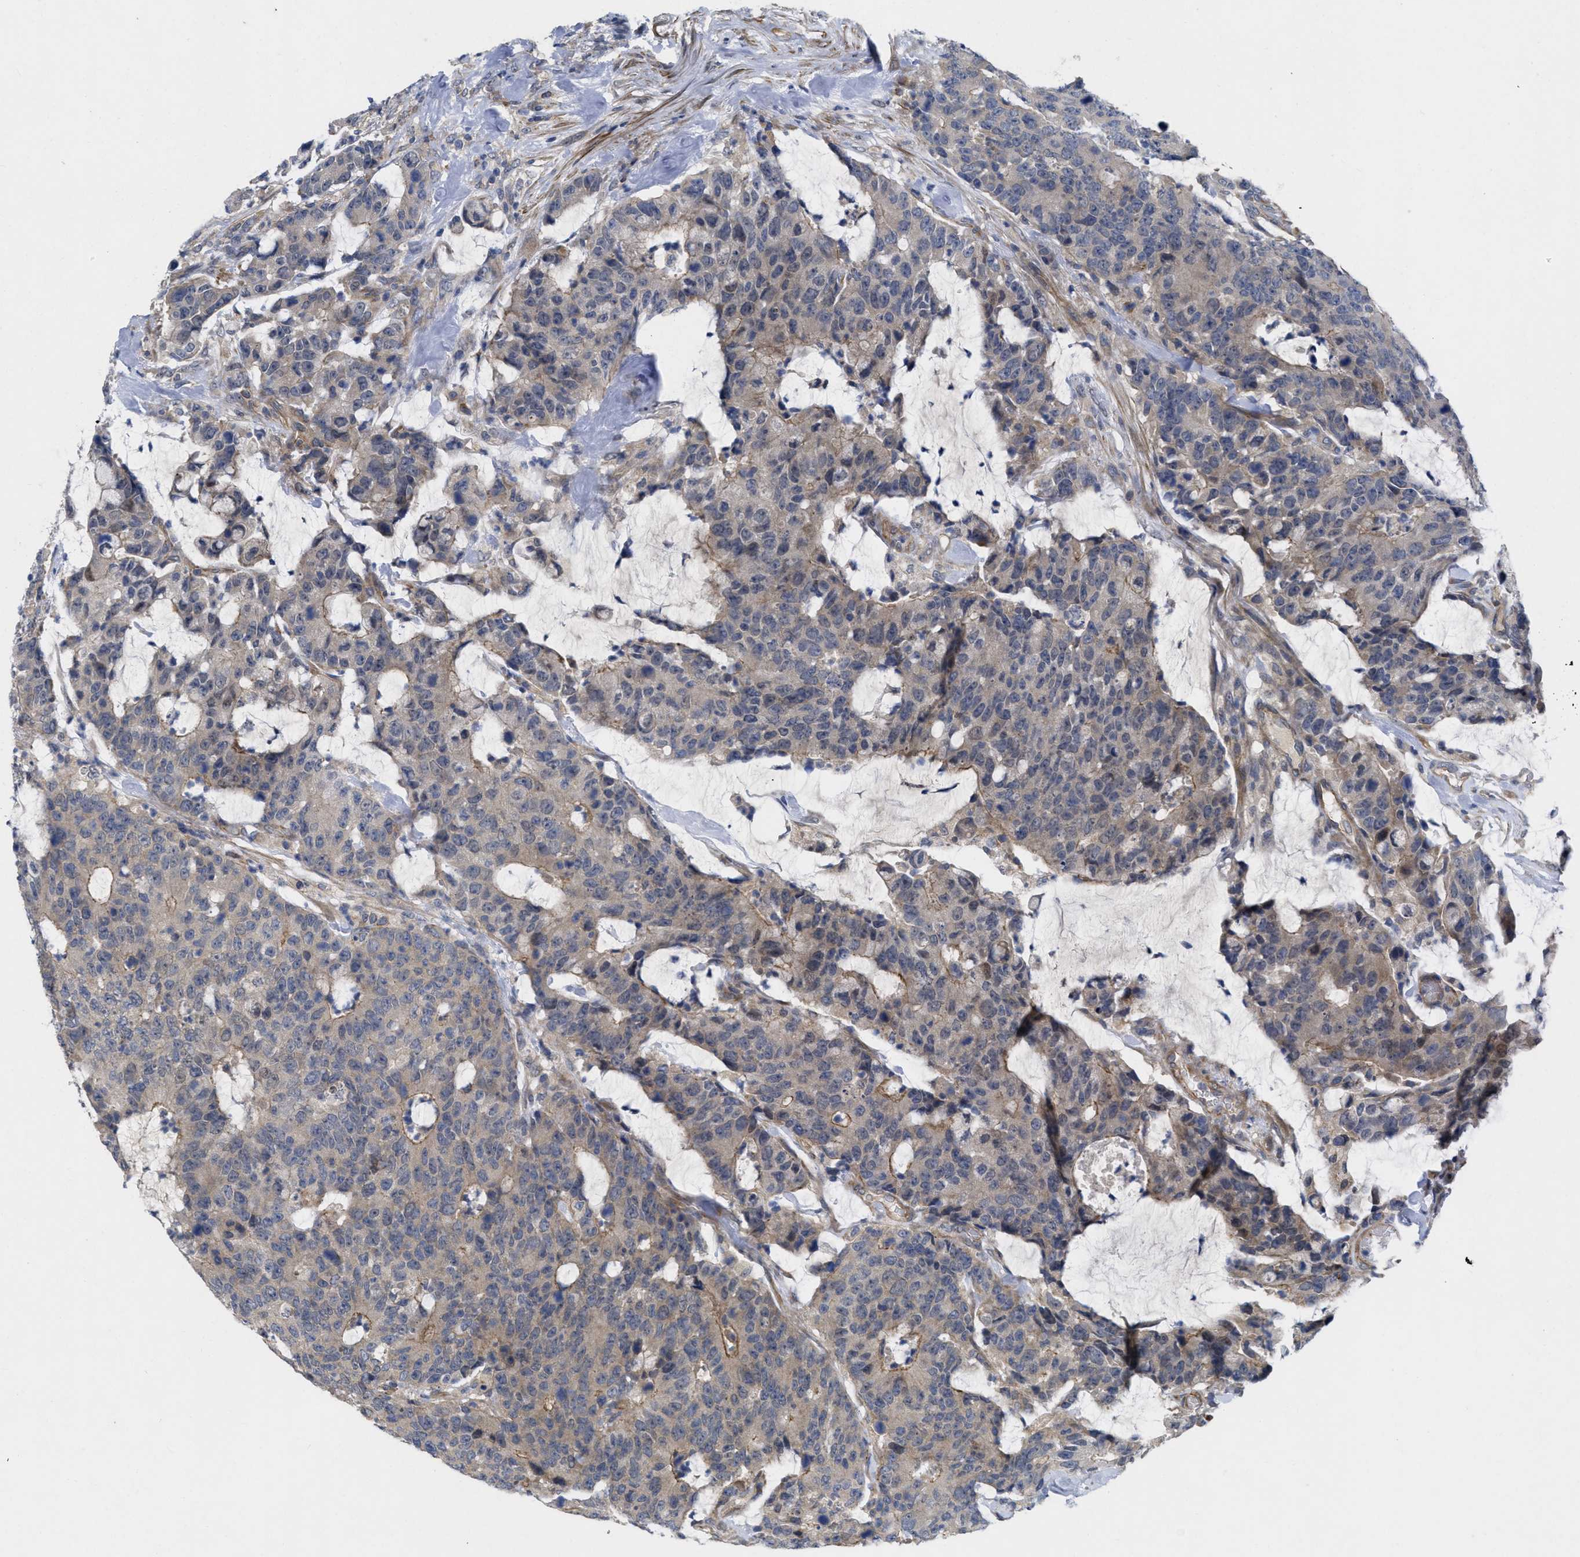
{"staining": {"intensity": "weak", "quantity": ">75%", "location": "cytoplasmic/membranous"}, "tissue": "colorectal cancer", "cell_type": "Tumor cells", "image_type": "cancer", "snomed": [{"axis": "morphology", "description": "Adenocarcinoma, NOS"}, {"axis": "topography", "description": "Colon"}], "caption": "High-magnification brightfield microscopy of colorectal cancer (adenocarcinoma) stained with DAB (3,3'-diaminobenzidine) (brown) and counterstained with hematoxylin (blue). tumor cells exhibit weak cytoplasmic/membranous staining is seen in approximately>75% of cells.", "gene": "ARHGEF26", "patient": {"sex": "female", "age": 86}}